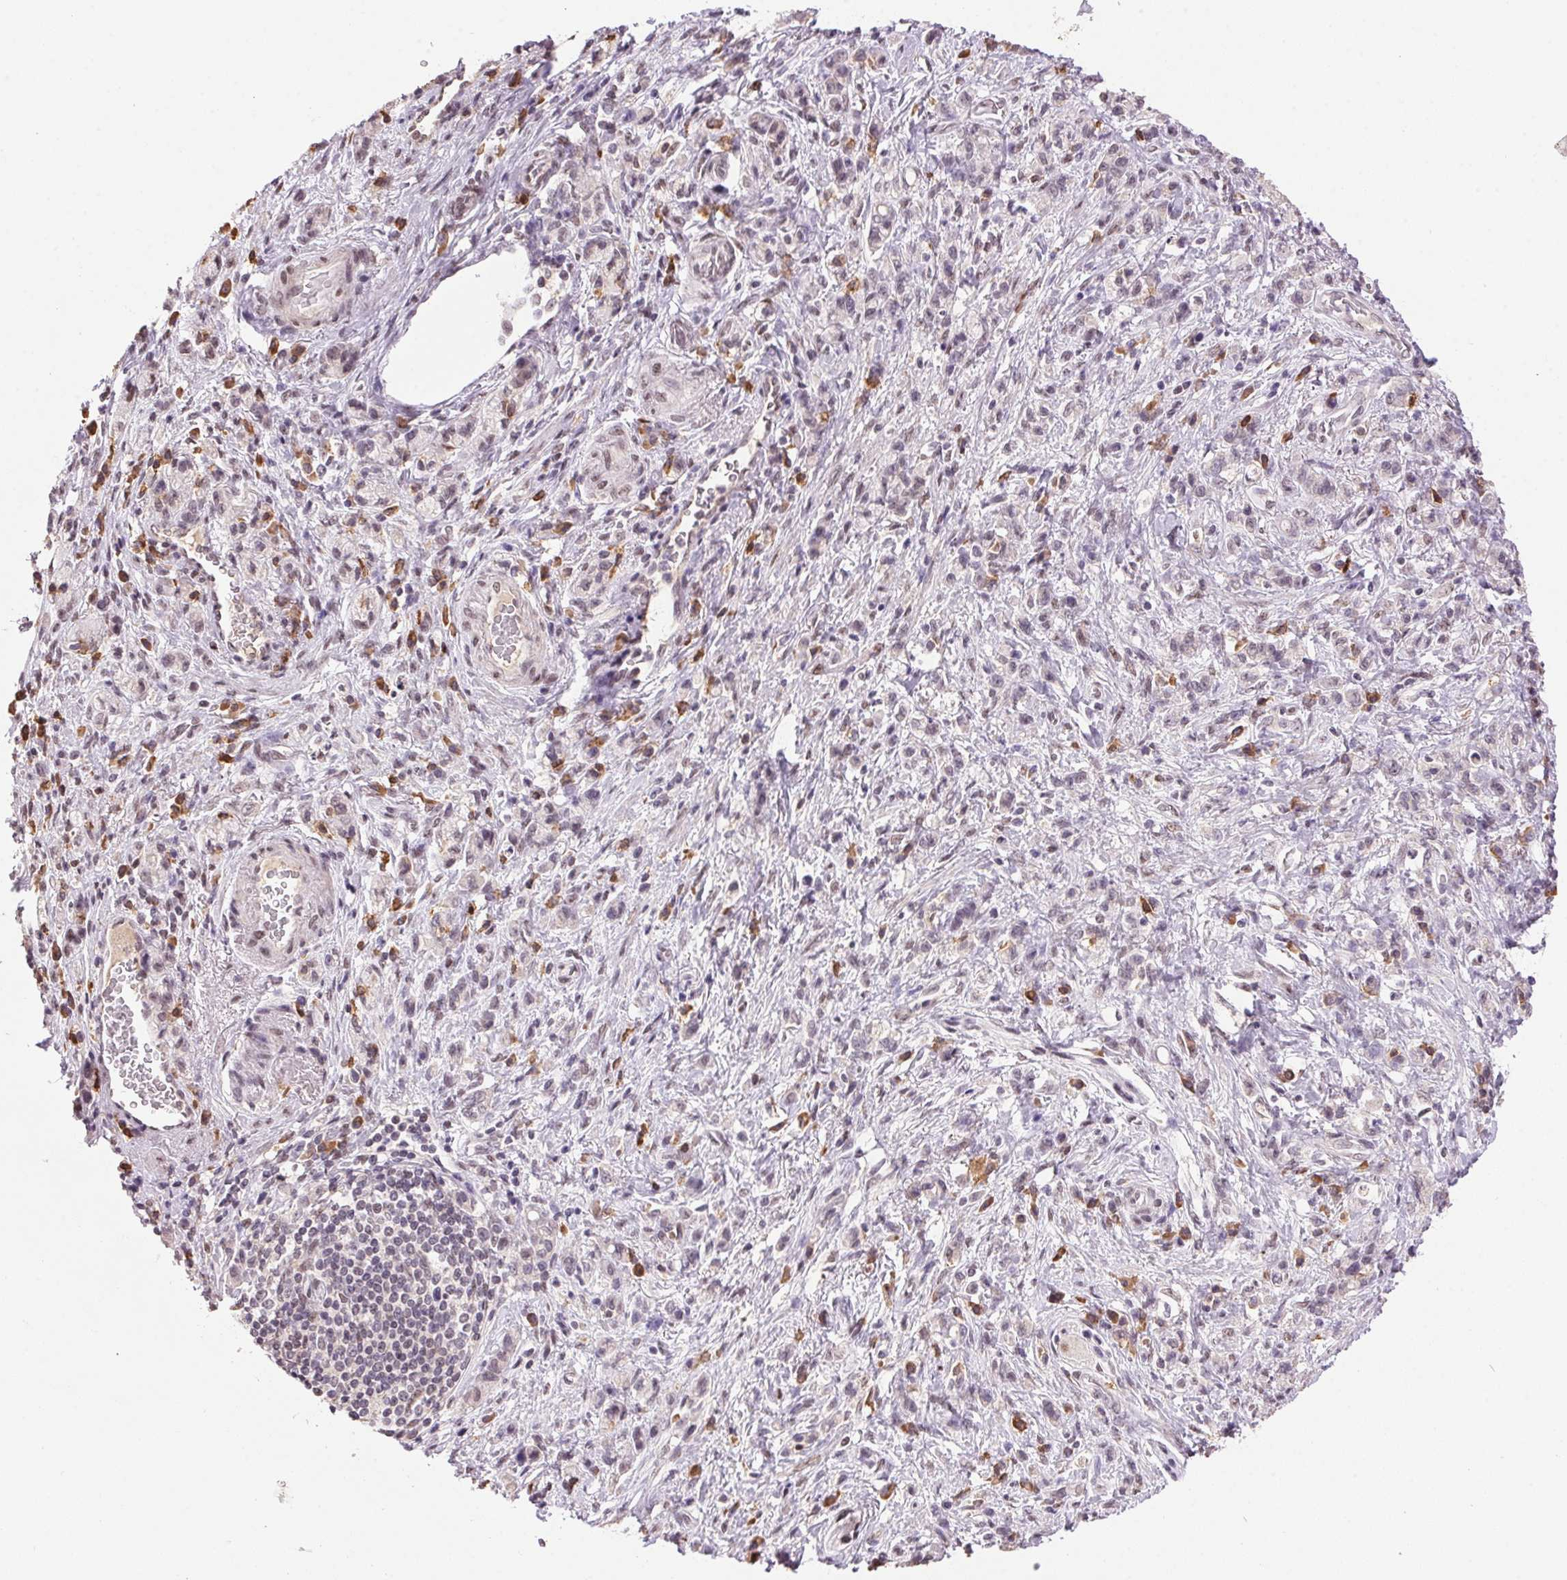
{"staining": {"intensity": "weak", "quantity": "25%-75%", "location": "nuclear"}, "tissue": "stomach cancer", "cell_type": "Tumor cells", "image_type": "cancer", "snomed": [{"axis": "morphology", "description": "Adenocarcinoma, NOS"}, {"axis": "topography", "description": "Stomach"}], "caption": "Immunohistochemical staining of stomach cancer (adenocarcinoma) demonstrates low levels of weak nuclear protein expression in approximately 25%-75% of tumor cells.", "gene": "ZBTB4", "patient": {"sex": "male", "age": 77}}